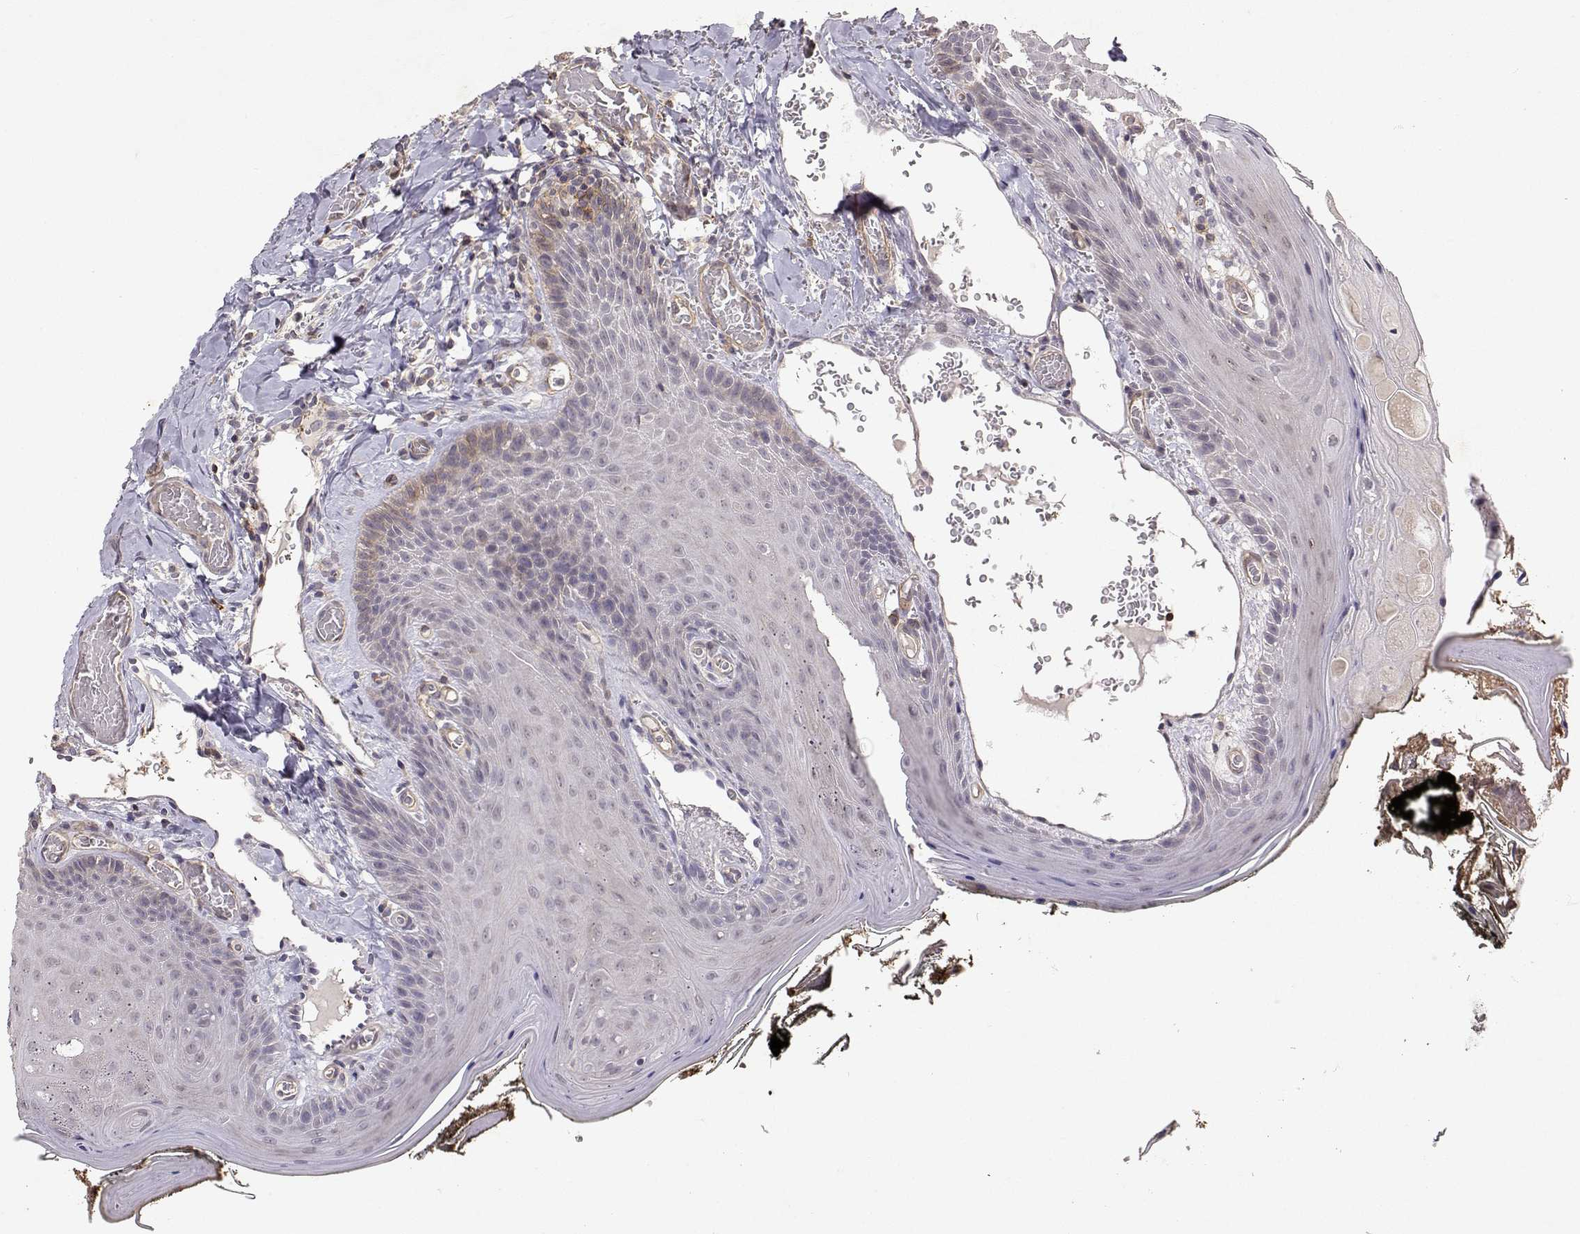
{"staining": {"intensity": "negative", "quantity": "none", "location": "none"}, "tissue": "oral mucosa", "cell_type": "Squamous epithelial cells", "image_type": "normal", "snomed": [{"axis": "morphology", "description": "Normal tissue, NOS"}, {"axis": "topography", "description": "Oral tissue"}], "caption": "Immunohistochemical staining of benign human oral mucosa demonstrates no significant positivity in squamous epithelial cells.", "gene": "IFITM1", "patient": {"sex": "male", "age": 9}}